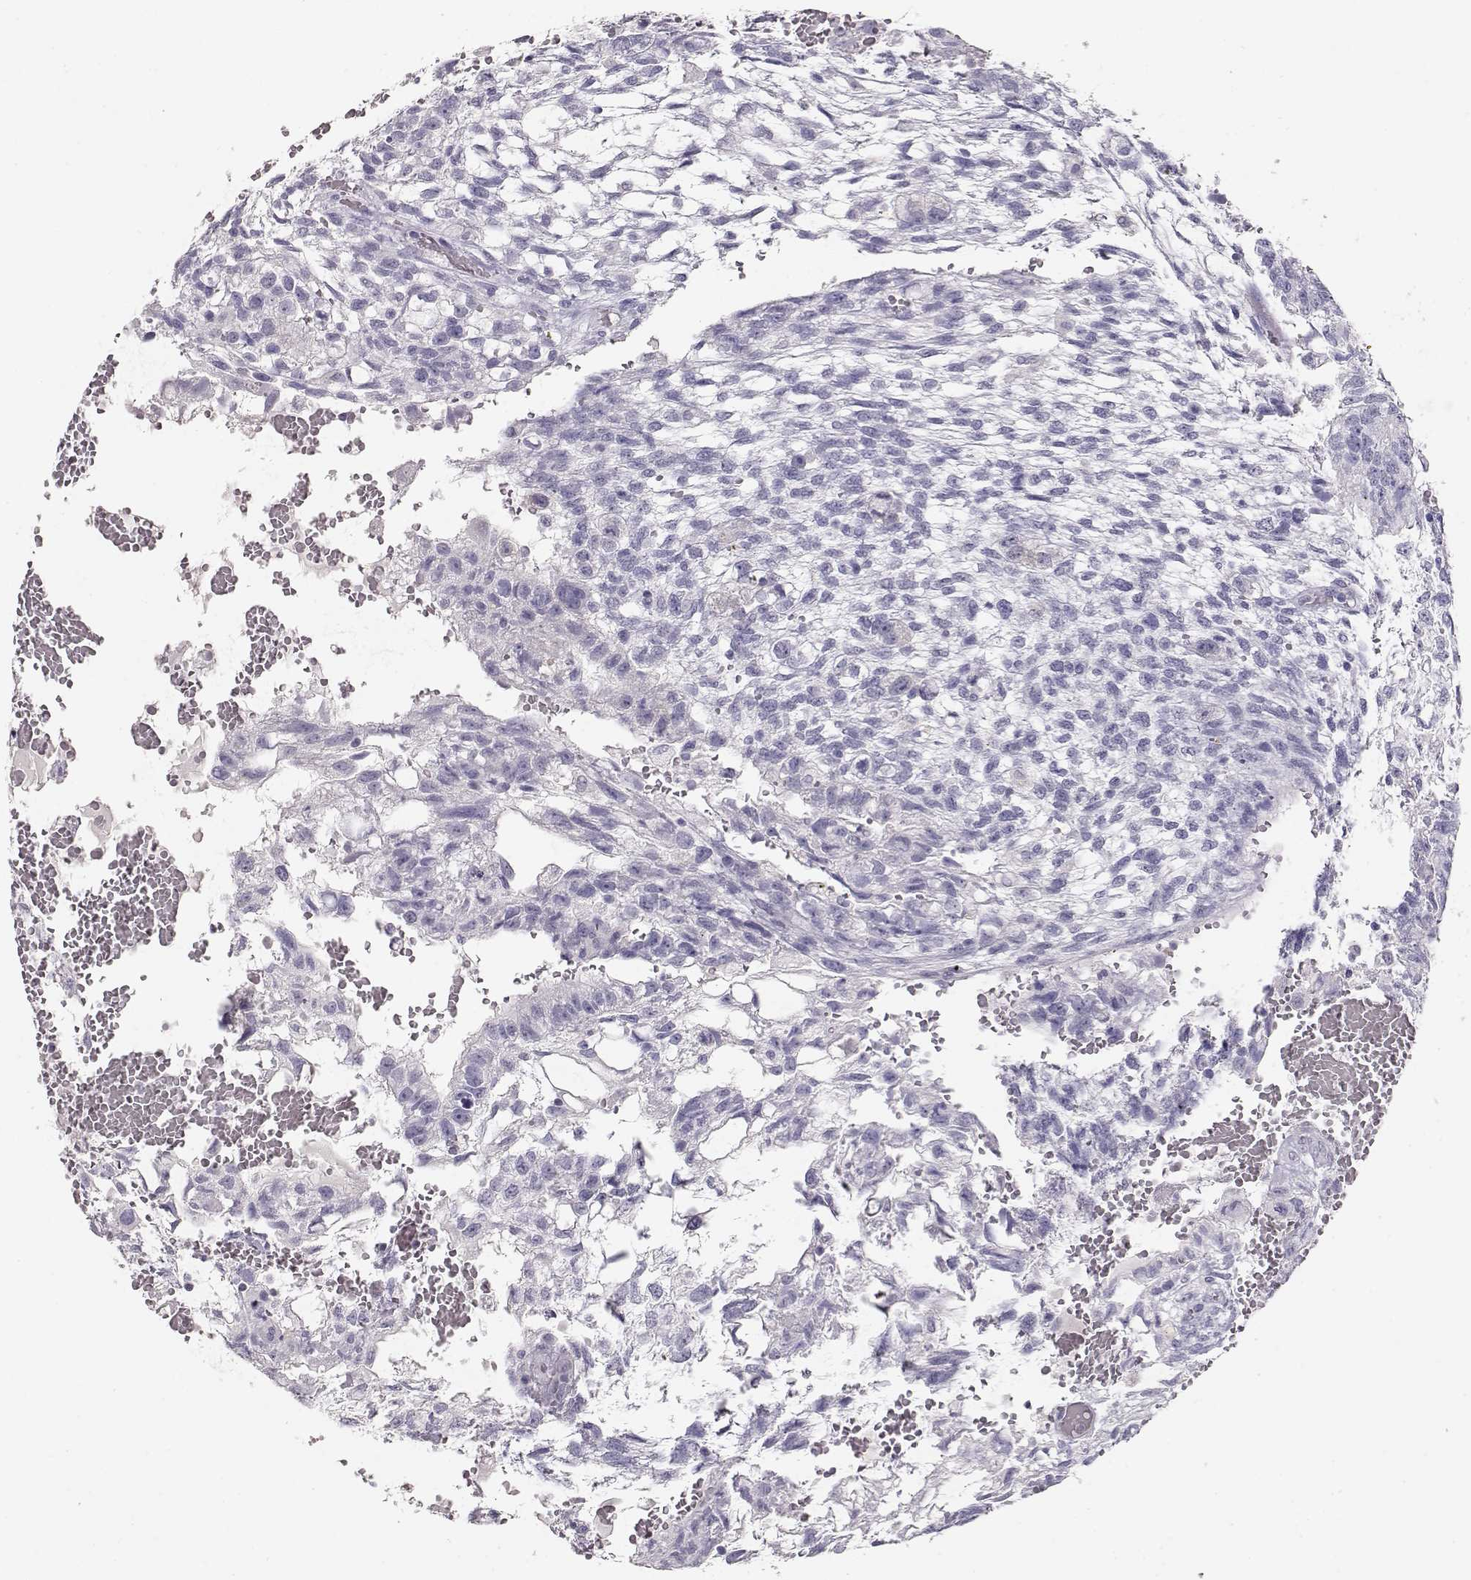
{"staining": {"intensity": "negative", "quantity": "none", "location": "none"}, "tissue": "testis cancer", "cell_type": "Tumor cells", "image_type": "cancer", "snomed": [{"axis": "morphology", "description": "Carcinoma, Embryonal, NOS"}, {"axis": "topography", "description": "Testis"}], "caption": "Tumor cells show no significant staining in testis embryonal carcinoma. The staining was performed using DAB (3,3'-diaminobenzidine) to visualize the protein expression in brown, while the nuclei were stained in blue with hematoxylin (Magnification: 20x).", "gene": "MAGEC1", "patient": {"sex": "male", "age": 32}}